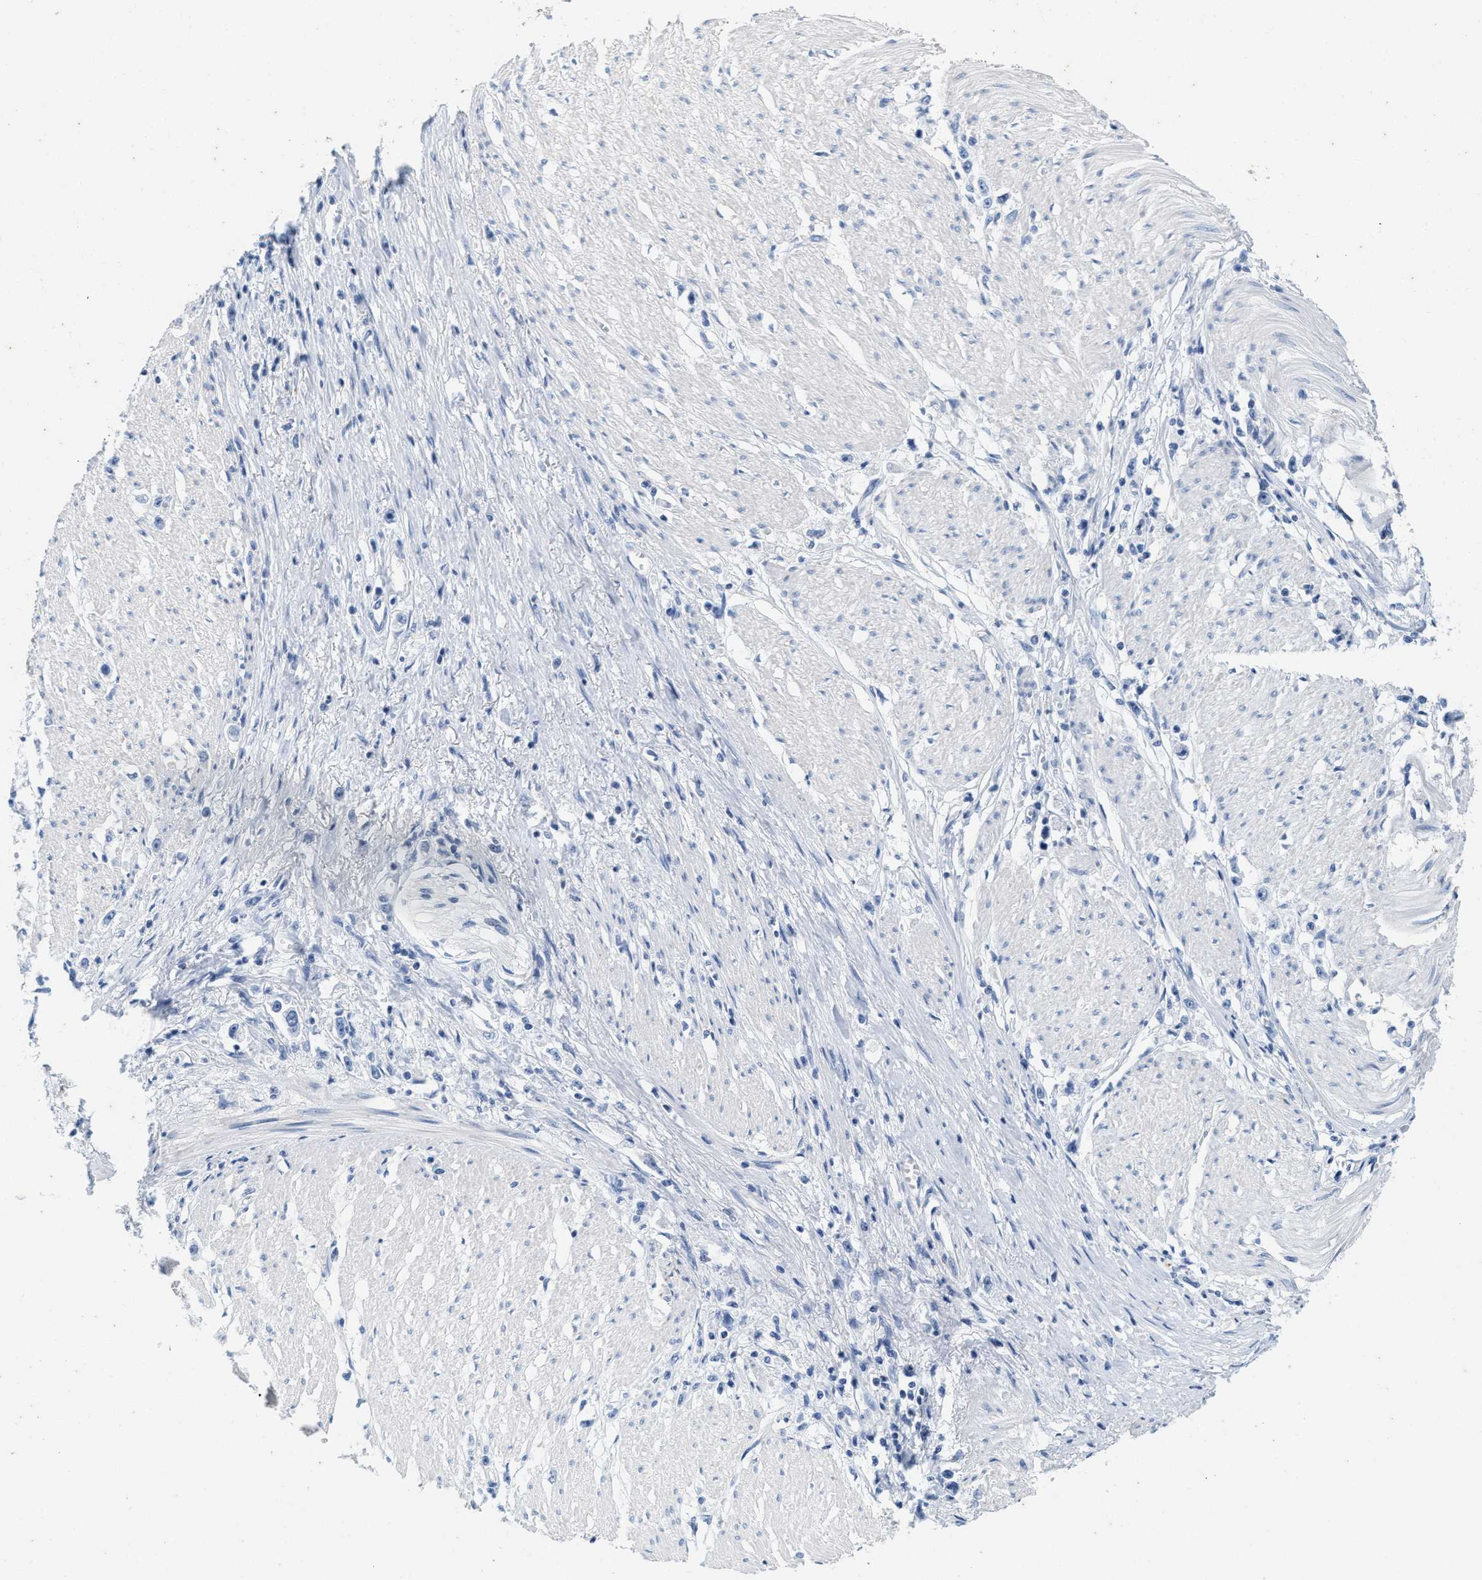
{"staining": {"intensity": "negative", "quantity": "none", "location": "none"}, "tissue": "stomach cancer", "cell_type": "Tumor cells", "image_type": "cancer", "snomed": [{"axis": "morphology", "description": "Adenocarcinoma, NOS"}, {"axis": "topography", "description": "Stomach"}], "caption": "A photomicrograph of human adenocarcinoma (stomach) is negative for staining in tumor cells.", "gene": "ABCB11", "patient": {"sex": "female", "age": 59}}